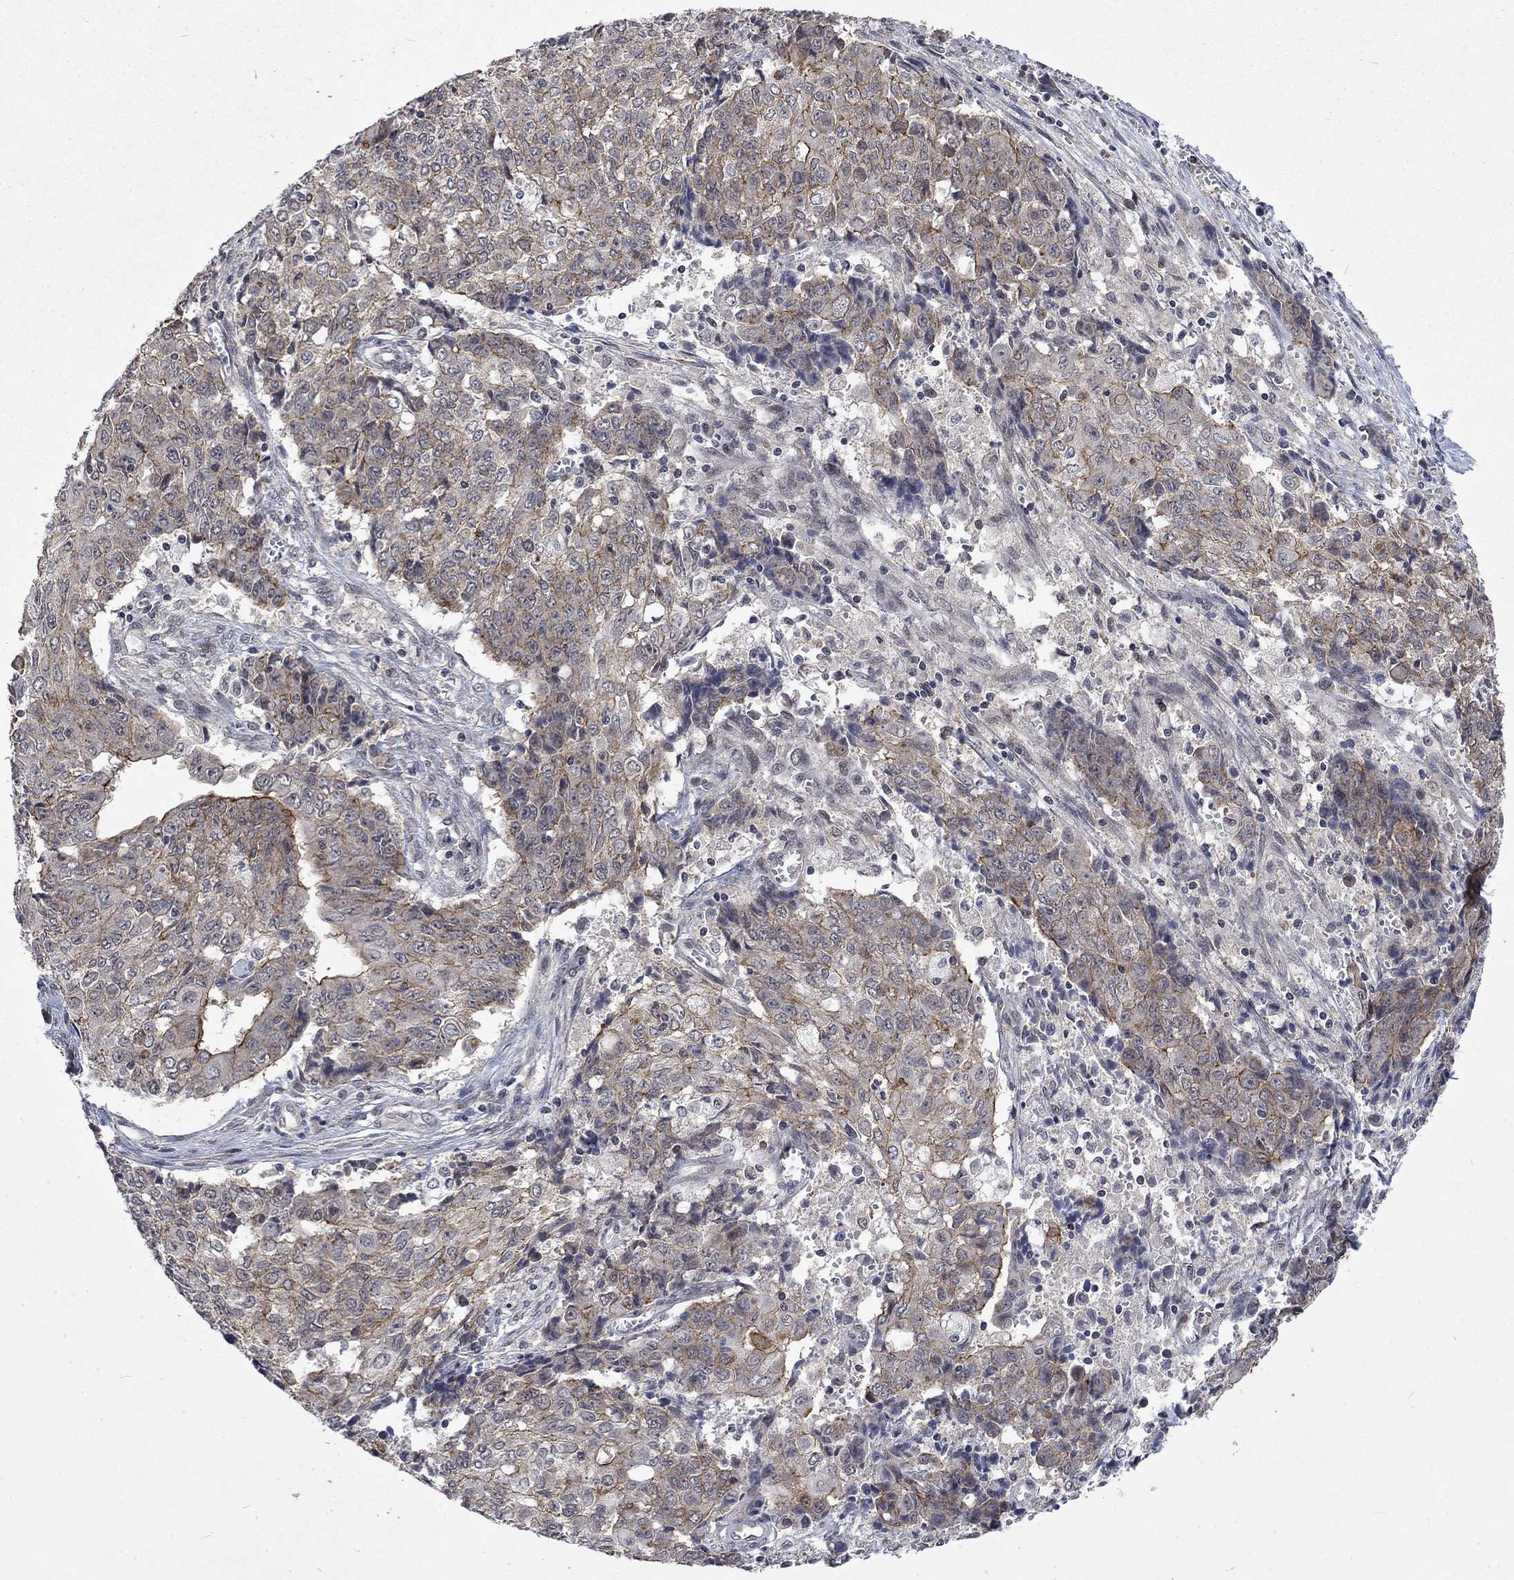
{"staining": {"intensity": "moderate", "quantity": "<25%", "location": "cytoplasmic/membranous"}, "tissue": "ovarian cancer", "cell_type": "Tumor cells", "image_type": "cancer", "snomed": [{"axis": "morphology", "description": "Carcinoma, endometroid"}, {"axis": "topography", "description": "Ovary"}], "caption": "Brown immunohistochemical staining in human ovarian endometroid carcinoma demonstrates moderate cytoplasmic/membranous positivity in approximately <25% of tumor cells. (IHC, brightfield microscopy, high magnification).", "gene": "PPP1R9A", "patient": {"sex": "female", "age": 42}}